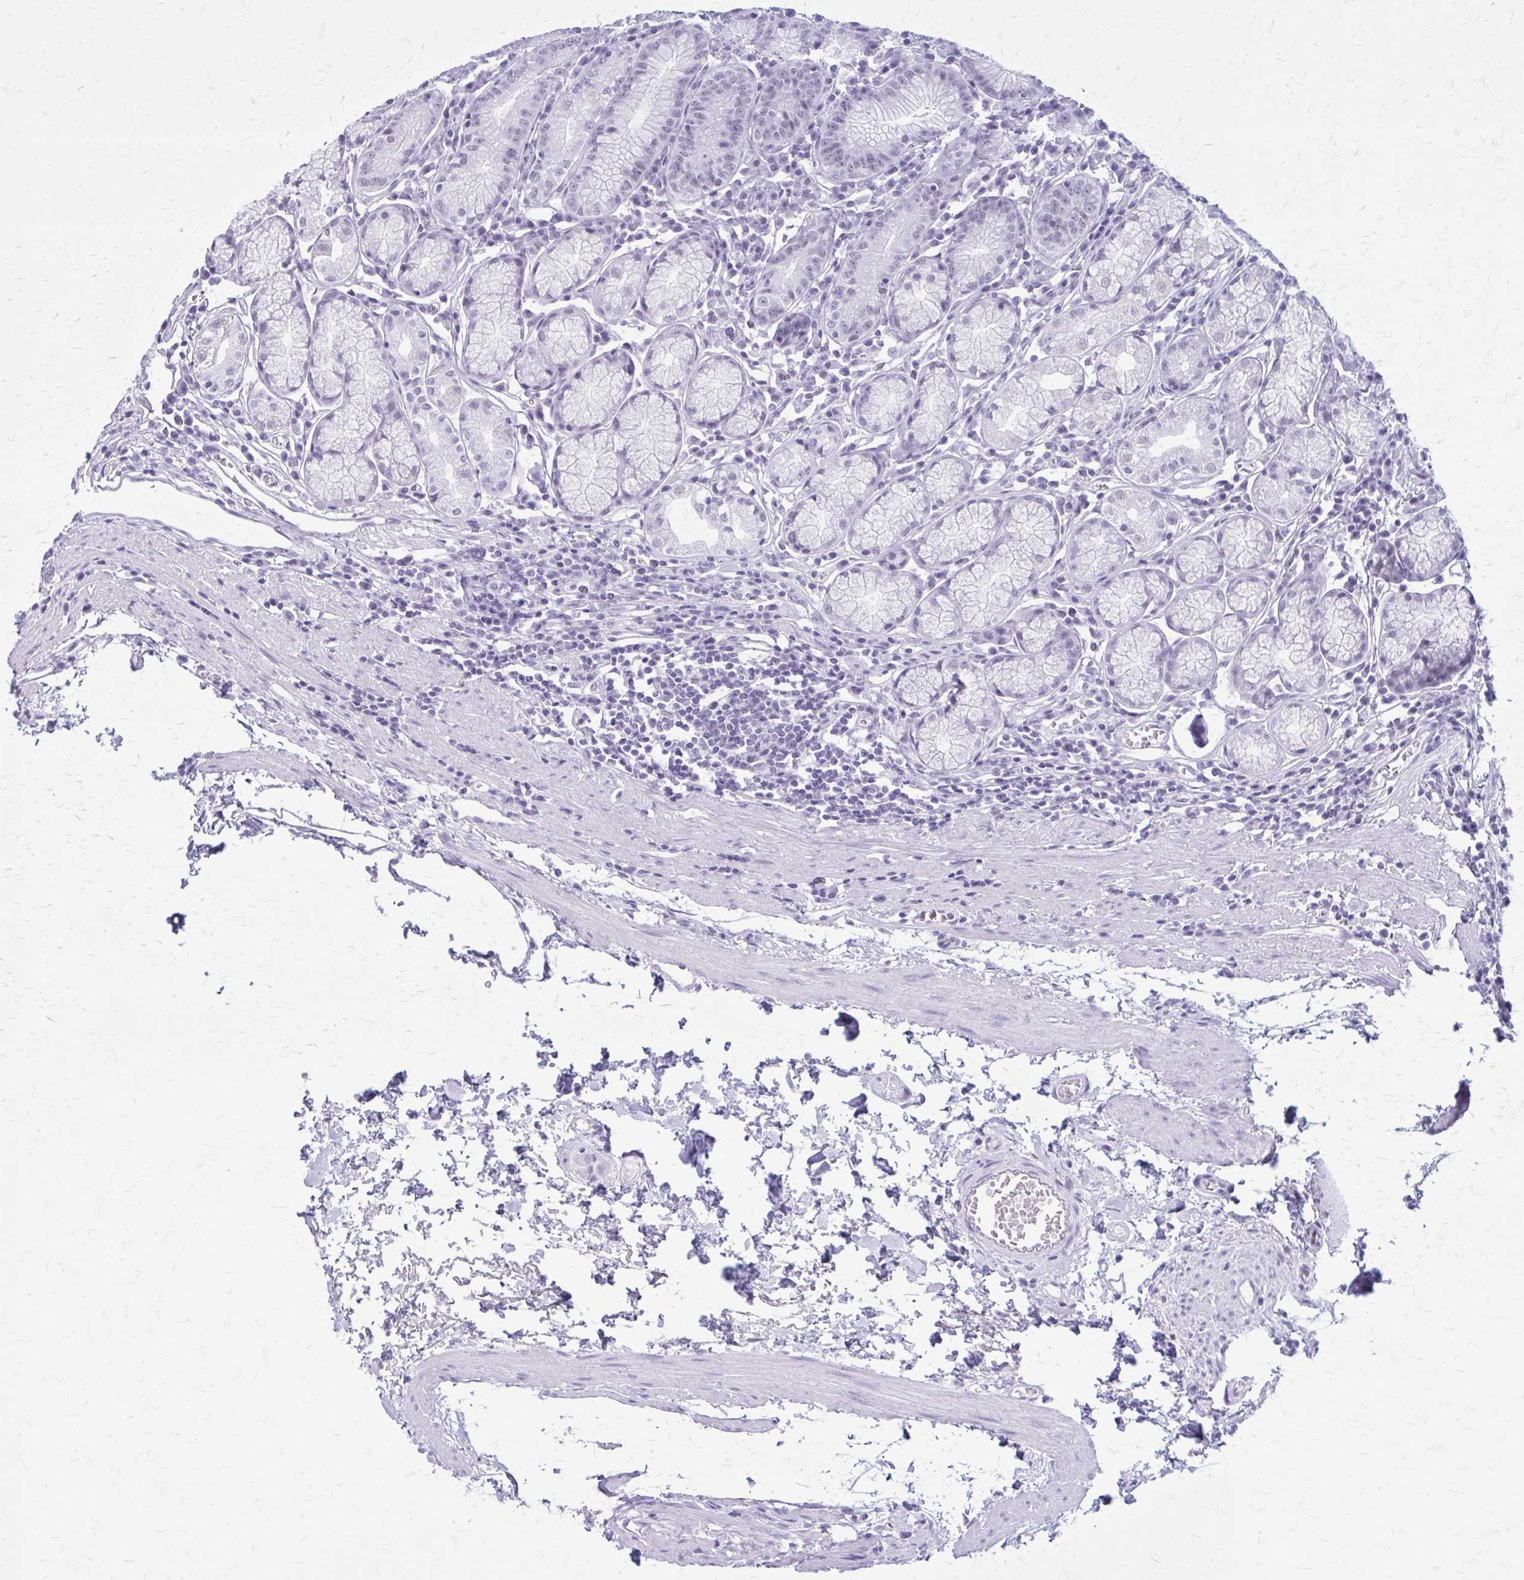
{"staining": {"intensity": "negative", "quantity": "none", "location": "none"}, "tissue": "stomach", "cell_type": "Glandular cells", "image_type": "normal", "snomed": [{"axis": "morphology", "description": "Normal tissue, NOS"}, {"axis": "topography", "description": "Stomach"}], "caption": "A histopathology image of stomach stained for a protein reveals no brown staining in glandular cells. (Stains: DAB IHC with hematoxylin counter stain, Microscopy: brightfield microscopy at high magnification).", "gene": "GAD1", "patient": {"sex": "male", "age": 55}}